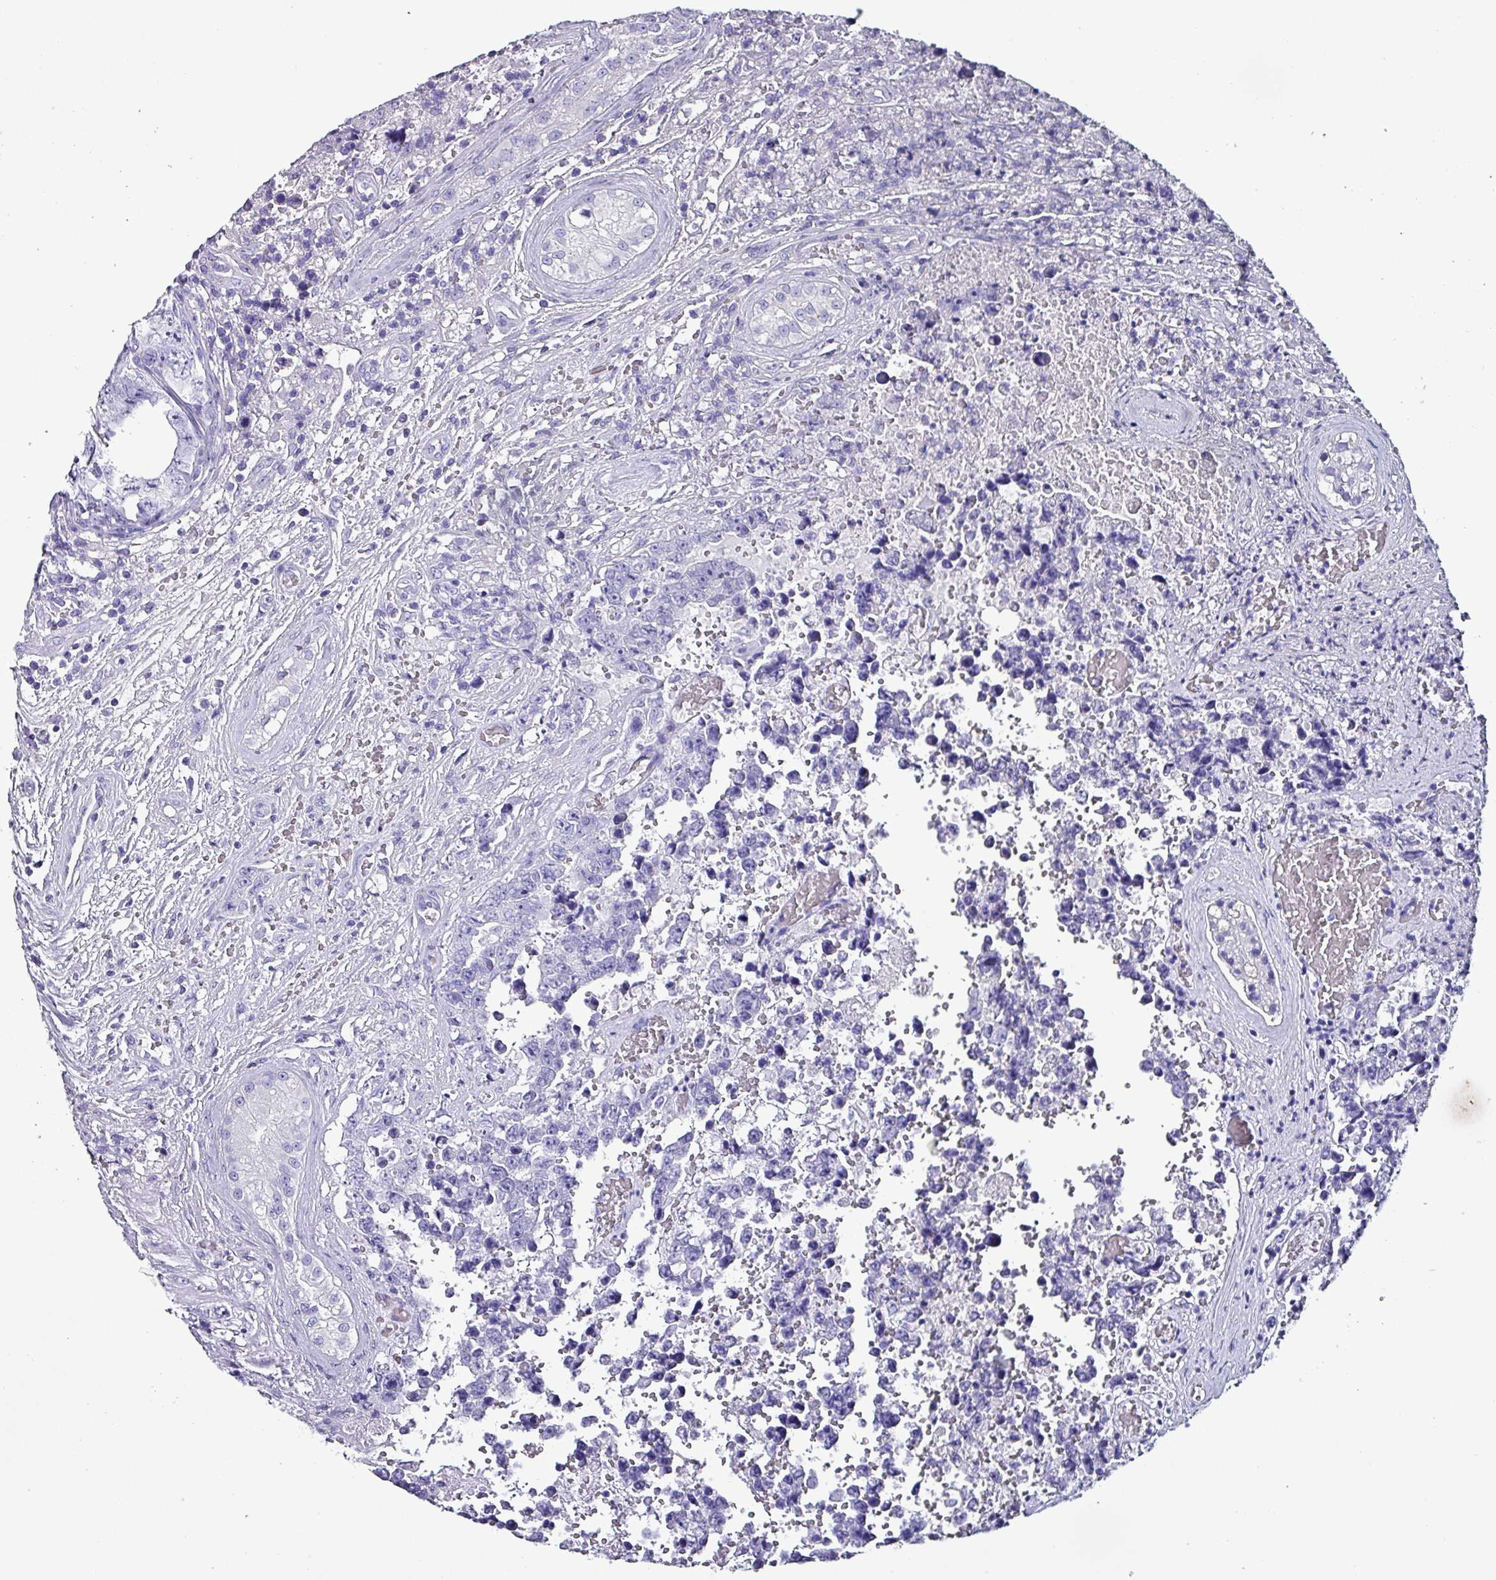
{"staining": {"intensity": "negative", "quantity": "none", "location": "none"}, "tissue": "testis cancer", "cell_type": "Tumor cells", "image_type": "cancer", "snomed": [{"axis": "morphology", "description": "Normal tissue, NOS"}, {"axis": "morphology", "description": "Carcinoma, Embryonal, NOS"}, {"axis": "topography", "description": "Testis"}, {"axis": "topography", "description": "Epididymis"}], "caption": "Immunohistochemistry histopathology image of neoplastic tissue: testis cancer (embryonal carcinoma) stained with DAB shows no significant protein positivity in tumor cells.", "gene": "KRT6C", "patient": {"sex": "male", "age": 25}}